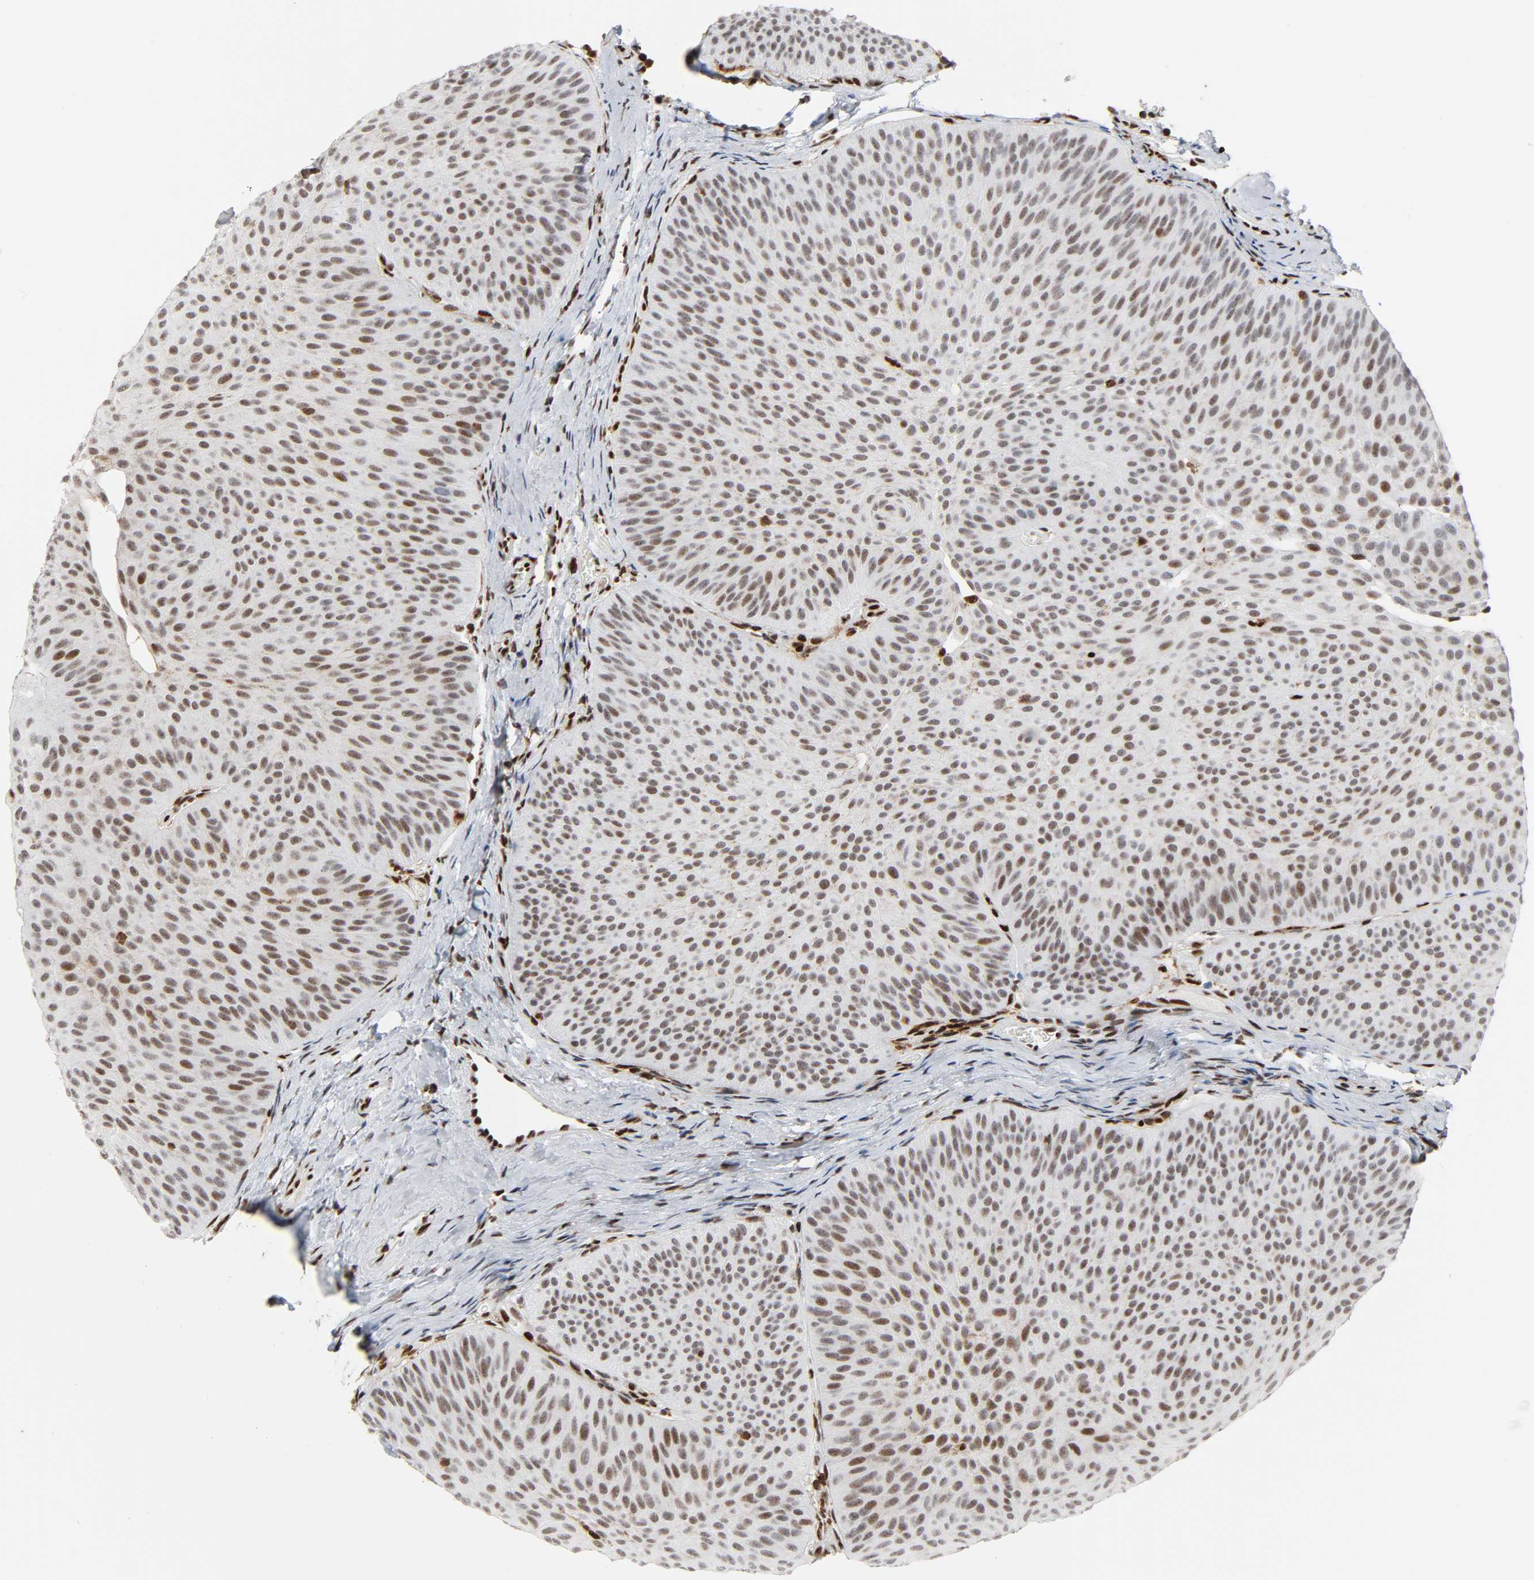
{"staining": {"intensity": "weak", "quantity": "25%-75%", "location": "nuclear"}, "tissue": "urothelial cancer", "cell_type": "Tumor cells", "image_type": "cancer", "snomed": [{"axis": "morphology", "description": "Urothelial carcinoma, Low grade"}, {"axis": "topography", "description": "Urinary bladder"}], "caption": "Low-grade urothelial carcinoma stained with DAB (3,3'-diaminobenzidine) IHC shows low levels of weak nuclear expression in approximately 25%-75% of tumor cells.", "gene": "WAS", "patient": {"sex": "female", "age": 60}}